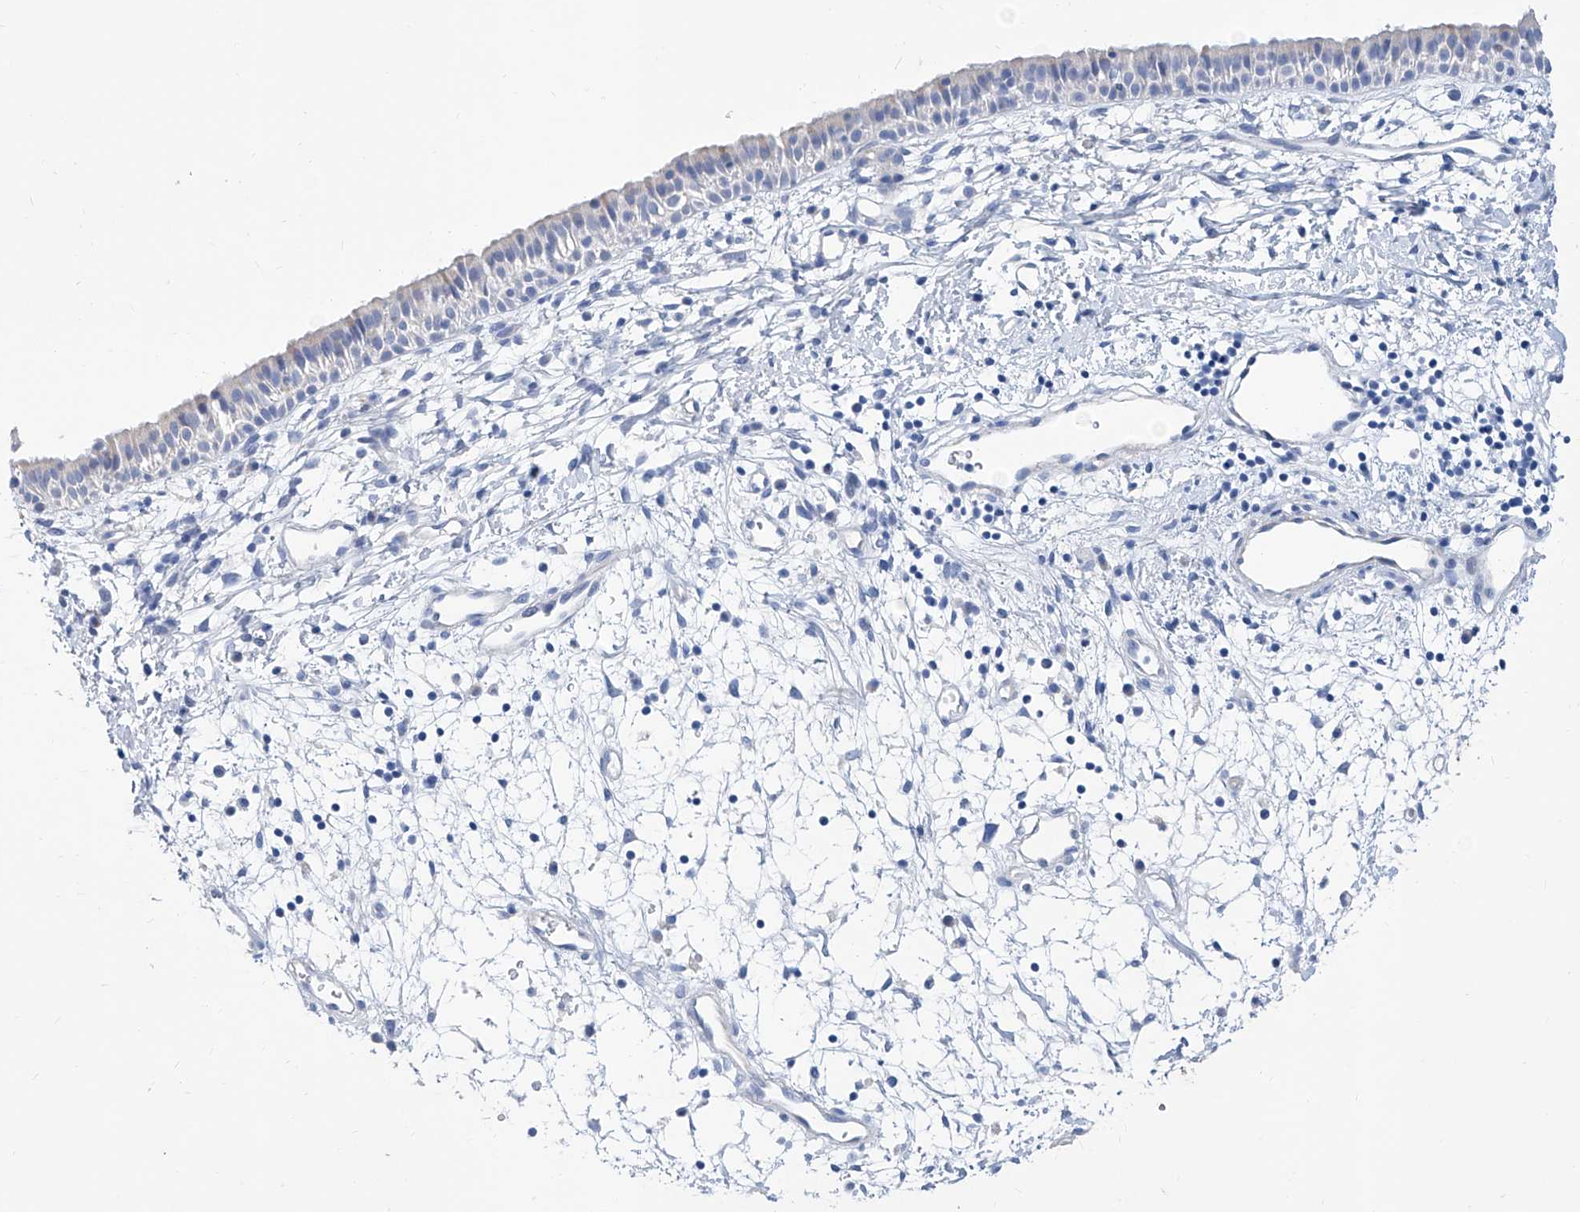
{"staining": {"intensity": "negative", "quantity": "none", "location": "none"}, "tissue": "nasopharynx", "cell_type": "Respiratory epithelial cells", "image_type": "normal", "snomed": [{"axis": "morphology", "description": "Normal tissue, NOS"}, {"axis": "topography", "description": "Nasopharynx"}], "caption": "A high-resolution image shows immunohistochemistry staining of unremarkable nasopharynx, which demonstrates no significant staining in respiratory epithelial cells.", "gene": "SLC25A29", "patient": {"sex": "male", "age": 22}}